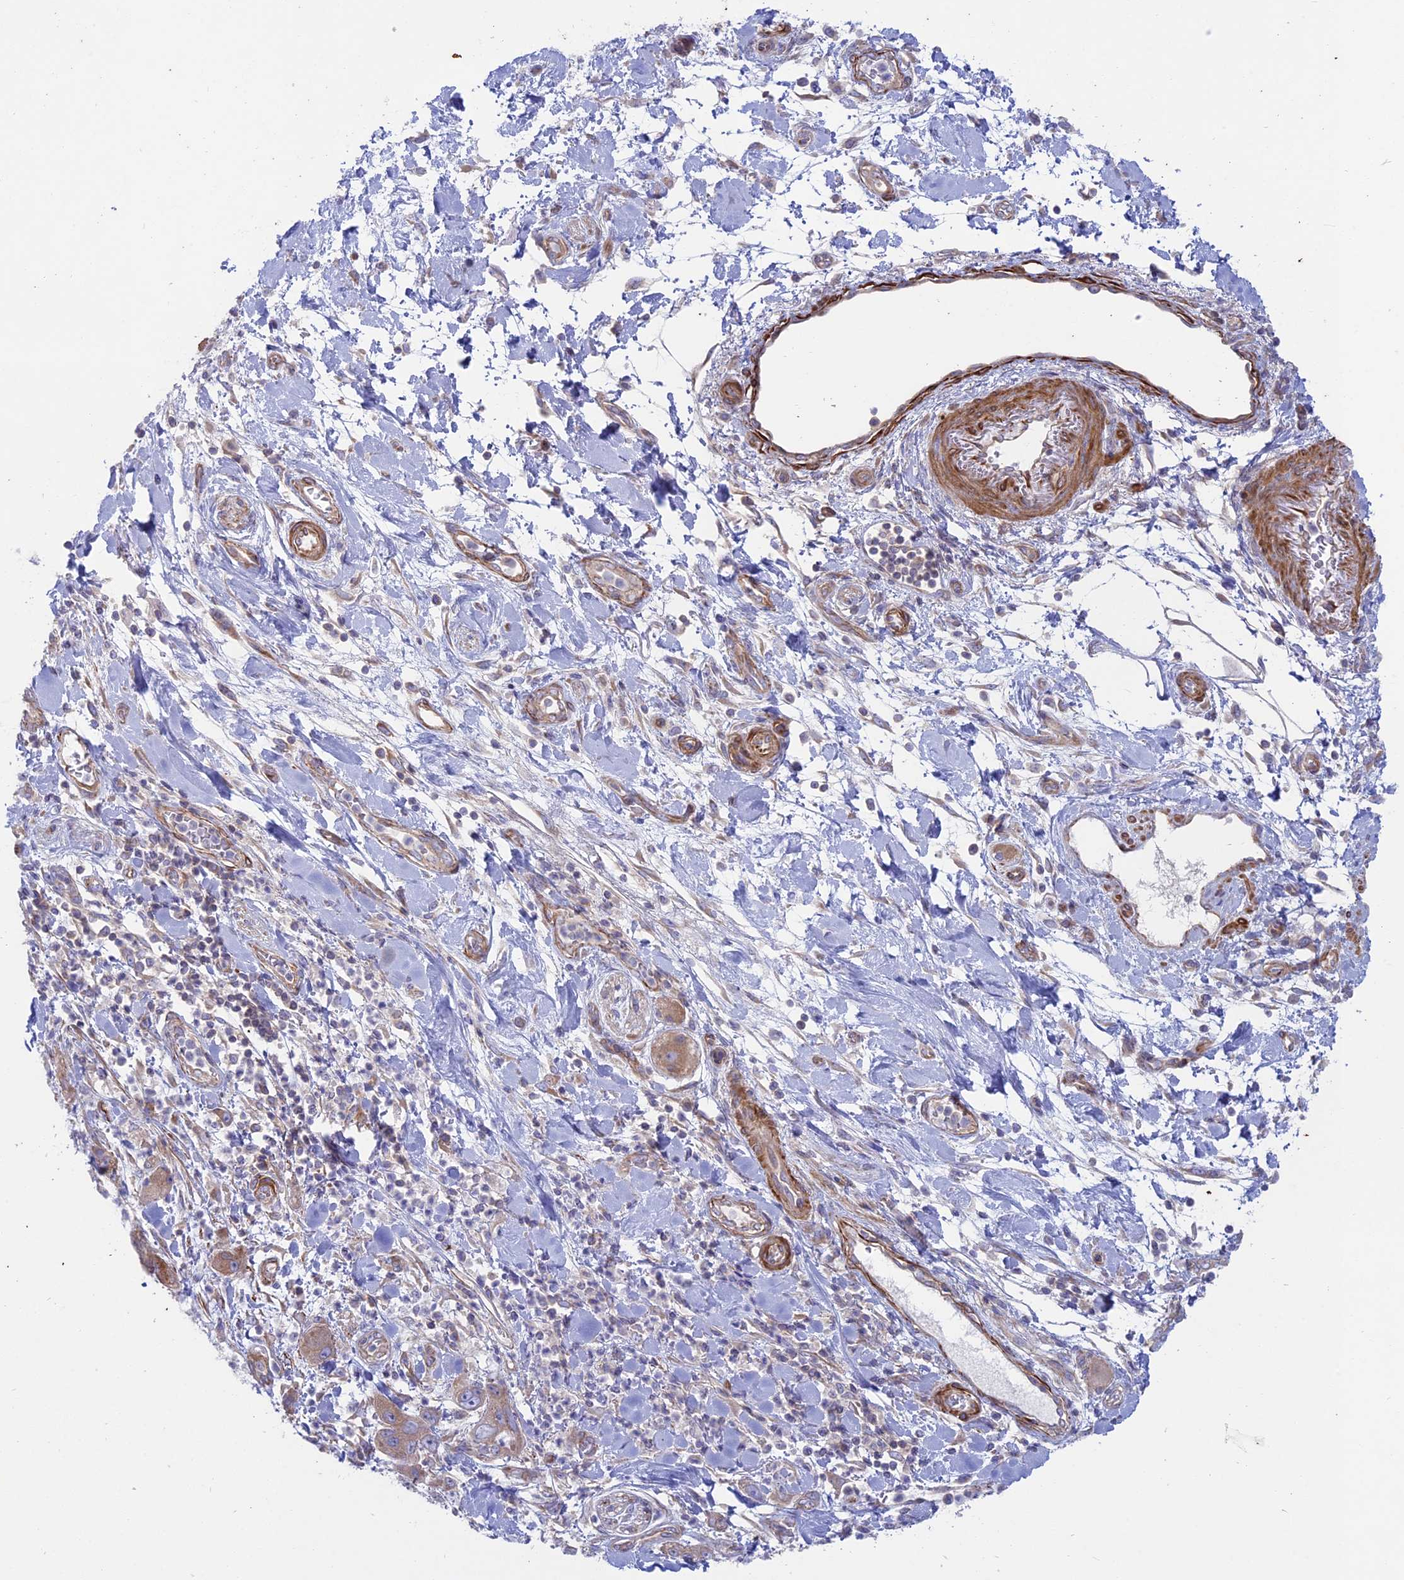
{"staining": {"intensity": "moderate", "quantity": "25%-75%", "location": "cytoplasmic/membranous"}, "tissue": "pancreatic cancer", "cell_type": "Tumor cells", "image_type": "cancer", "snomed": [{"axis": "morphology", "description": "Adenocarcinoma, NOS"}, {"axis": "topography", "description": "Pancreas"}], "caption": "A micrograph showing moderate cytoplasmic/membranous positivity in approximately 25%-75% of tumor cells in pancreatic cancer (adenocarcinoma), as visualized by brown immunohistochemical staining.", "gene": "MYO5B", "patient": {"sex": "female", "age": 78}}